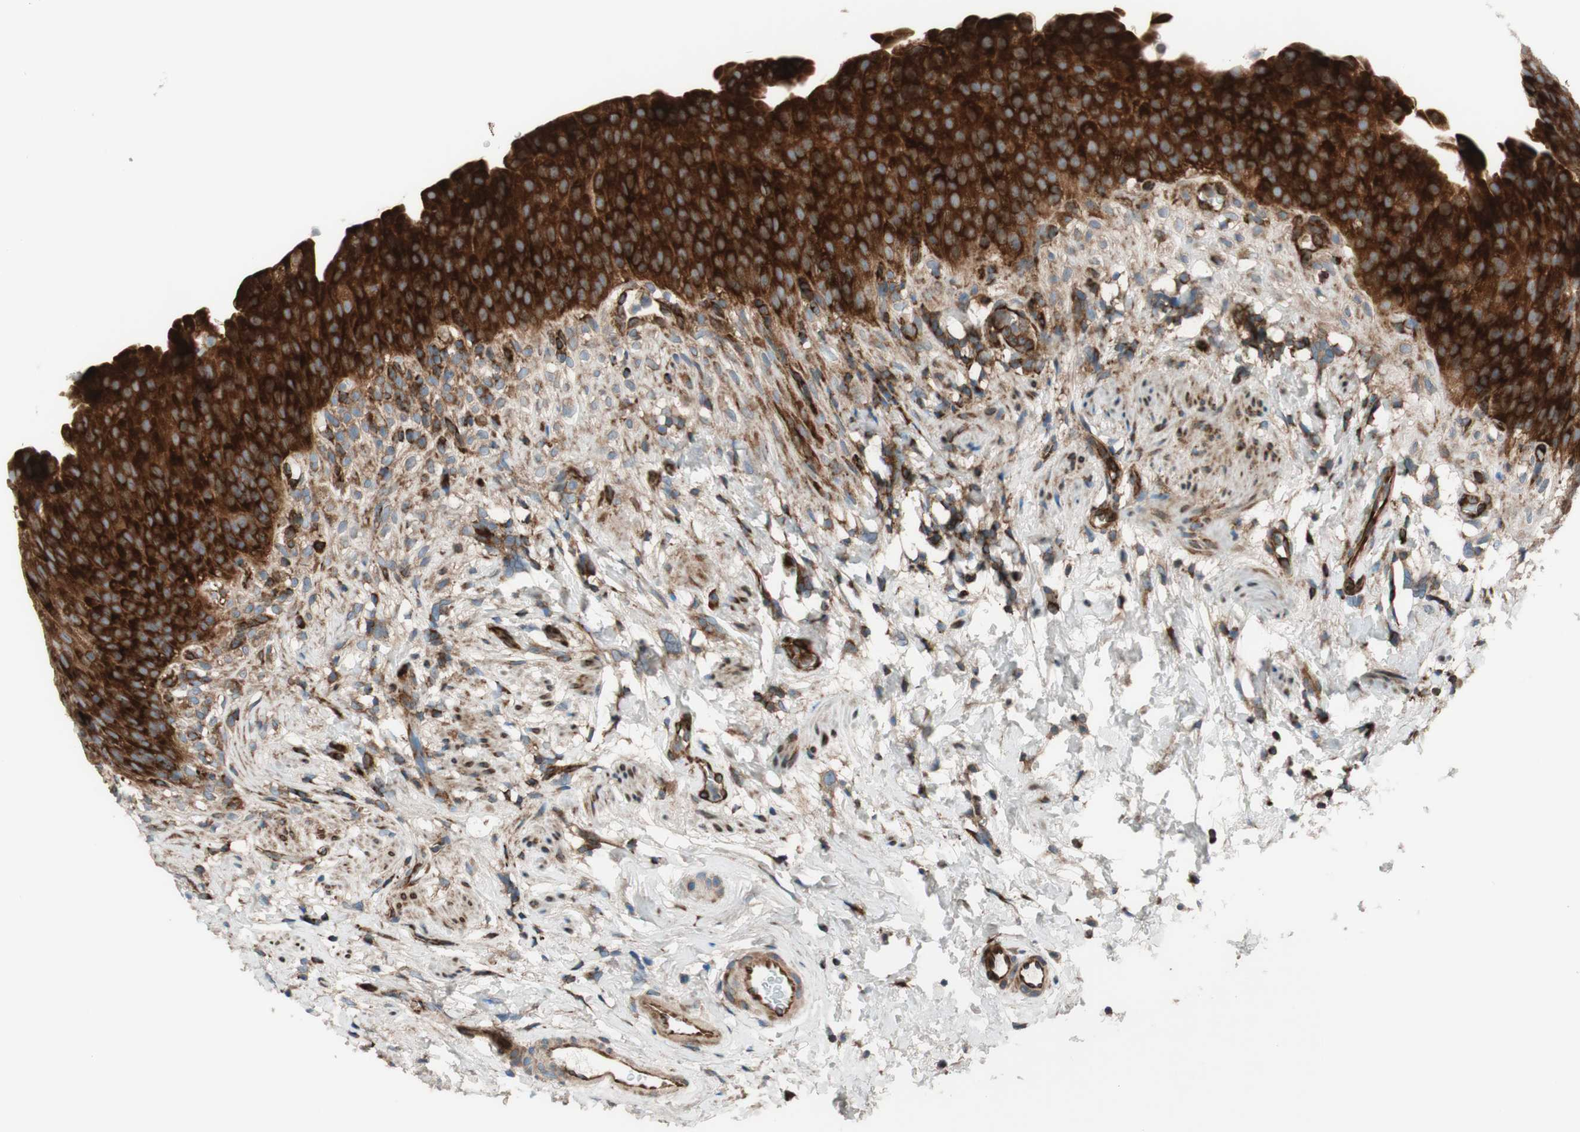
{"staining": {"intensity": "strong", "quantity": ">75%", "location": "cytoplasmic/membranous"}, "tissue": "urinary bladder", "cell_type": "Urothelial cells", "image_type": "normal", "snomed": [{"axis": "morphology", "description": "Normal tissue, NOS"}, {"axis": "topography", "description": "Urinary bladder"}], "caption": "Immunohistochemistry (IHC) of normal human urinary bladder exhibits high levels of strong cytoplasmic/membranous expression in approximately >75% of urothelial cells. The staining was performed using DAB to visualize the protein expression in brown, while the nuclei were stained in blue with hematoxylin (Magnification: 20x).", "gene": "CCN4", "patient": {"sex": "female", "age": 79}}